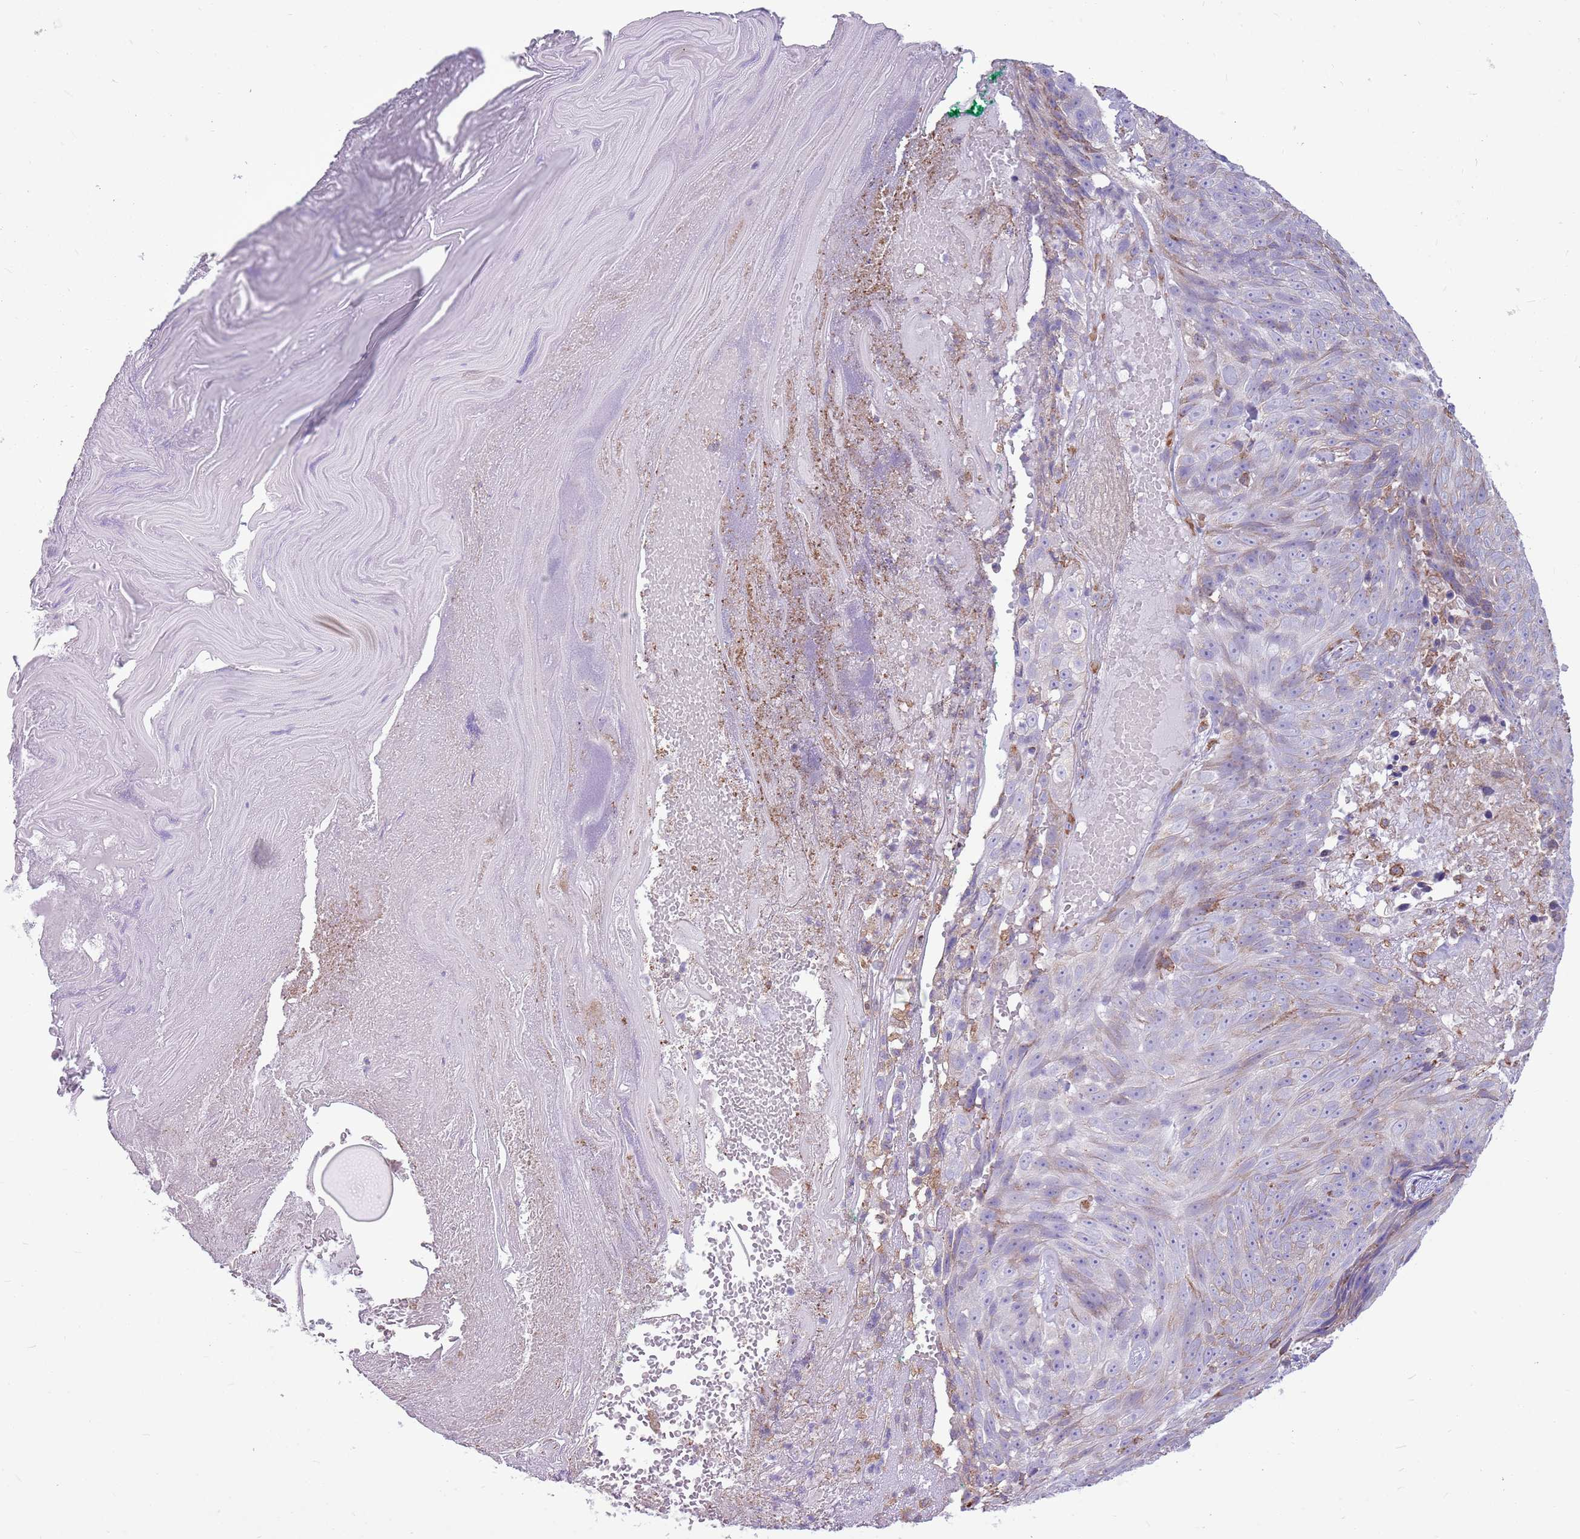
{"staining": {"intensity": "weak", "quantity": "<25%", "location": "cytoplasmic/membranous"}, "tissue": "skin cancer", "cell_type": "Tumor cells", "image_type": "cancer", "snomed": [{"axis": "morphology", "description": "Squamous cell carcinoma, NOS"}, {"axis": "topography", "description": "Skin"}], "caption": "This is an immunohistochemistry histopathology image of squamous cell carcinoma (skin). There is no positivity in tumor cells.", "gene": "KCTD19", "patient": {"sex": "female", "age": 87}}